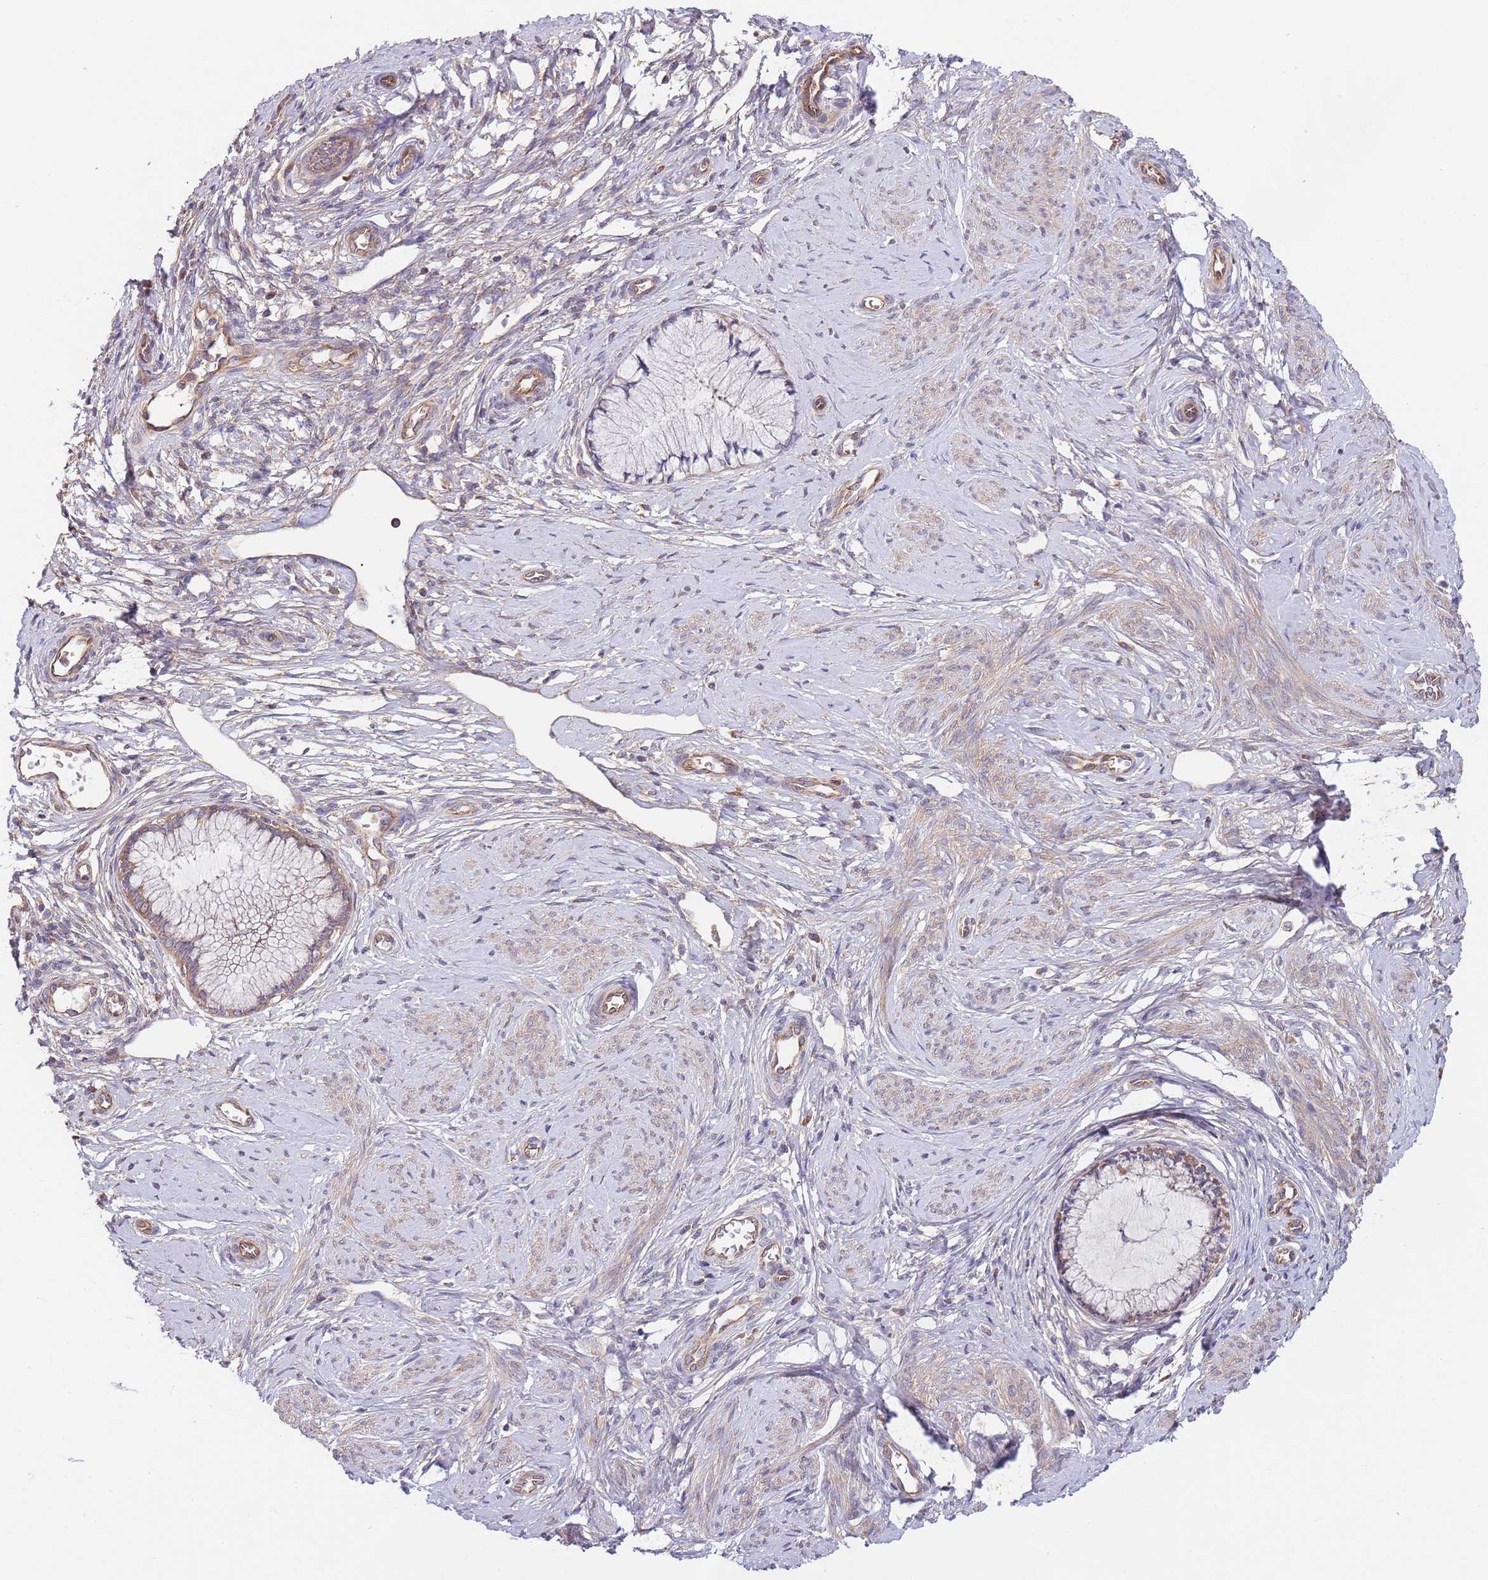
{"staining": {"intensity": "weak", "quantity": ">75%", "location": "cytoplasmic/membranous"}, "tissue": "cervical cancer", "cell_type": "Tumor cells", "image_type": "cancer", "snomed": [{"axis": "morphology", "description": "Adenocarcinoma, NOS"}, {"axis": "topography", "description": "Cervix"}], "caption": "About >75% of tumor cells in human adenocarcinoma (cervical) demonstrate weak cytoplasmic/membranous protein staining as visualized by brown immunohistochemical staining.", "gene": "EIF3F", "patient": {"sex": "female", "age": 36}}